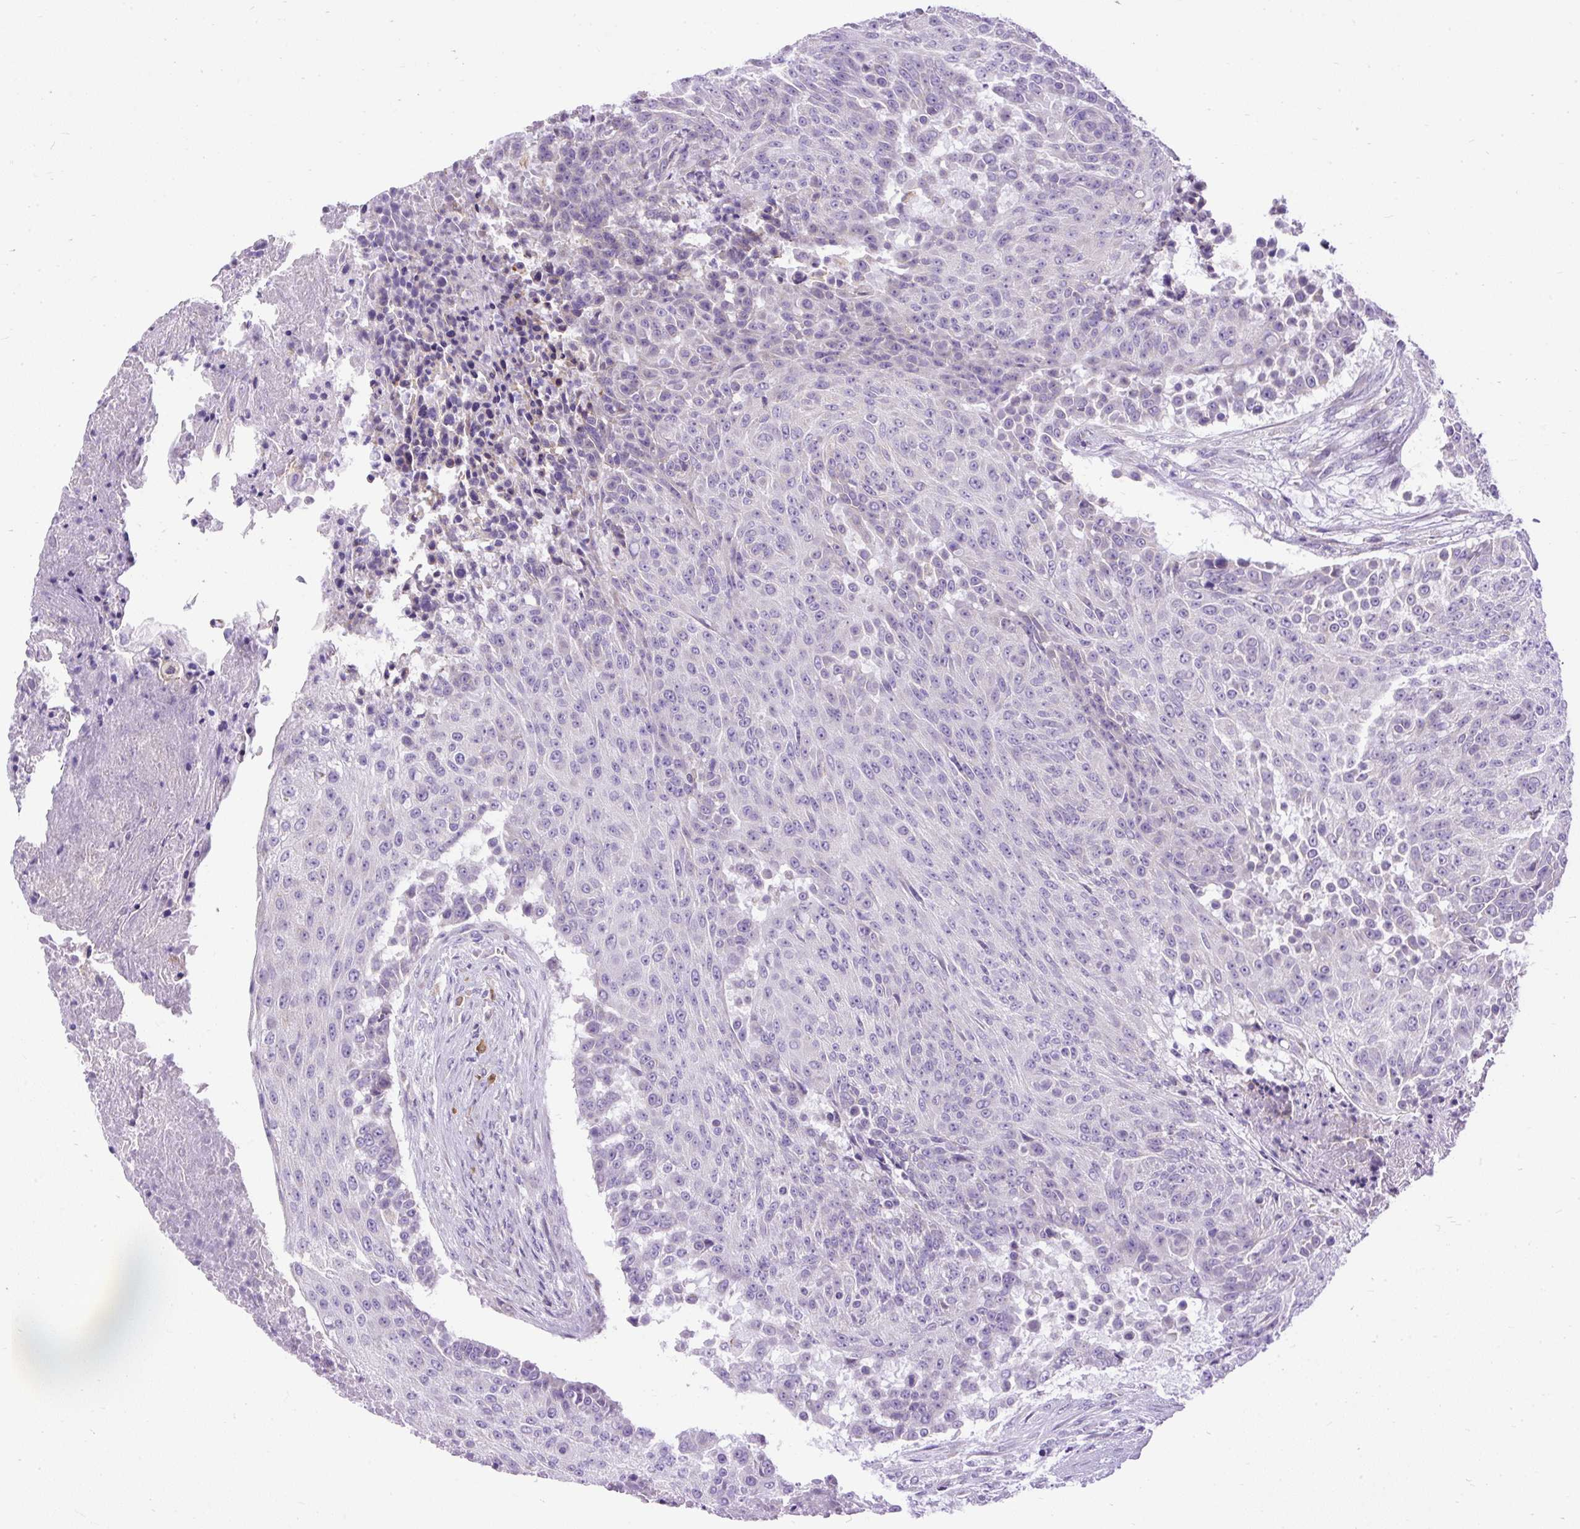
{"staining": {"intensity": "negative", "quantity": "none", "location": "none"}, "tissue": "urothelial cancer", "cell_type": "Tumor cells", "image_type": "cancer", "snomed": [{"axis": "morphology", "description": "Urothelial carcinoma, High grade"}, {"axis": "topography", "description": "Urinary bladder"}], "caption": "Immunohistochemical staining of urothelial cancer reveals no significant staining in tumor cells.", "gene": "SYBU", "patient": {"sex": "female", "age": 63}}